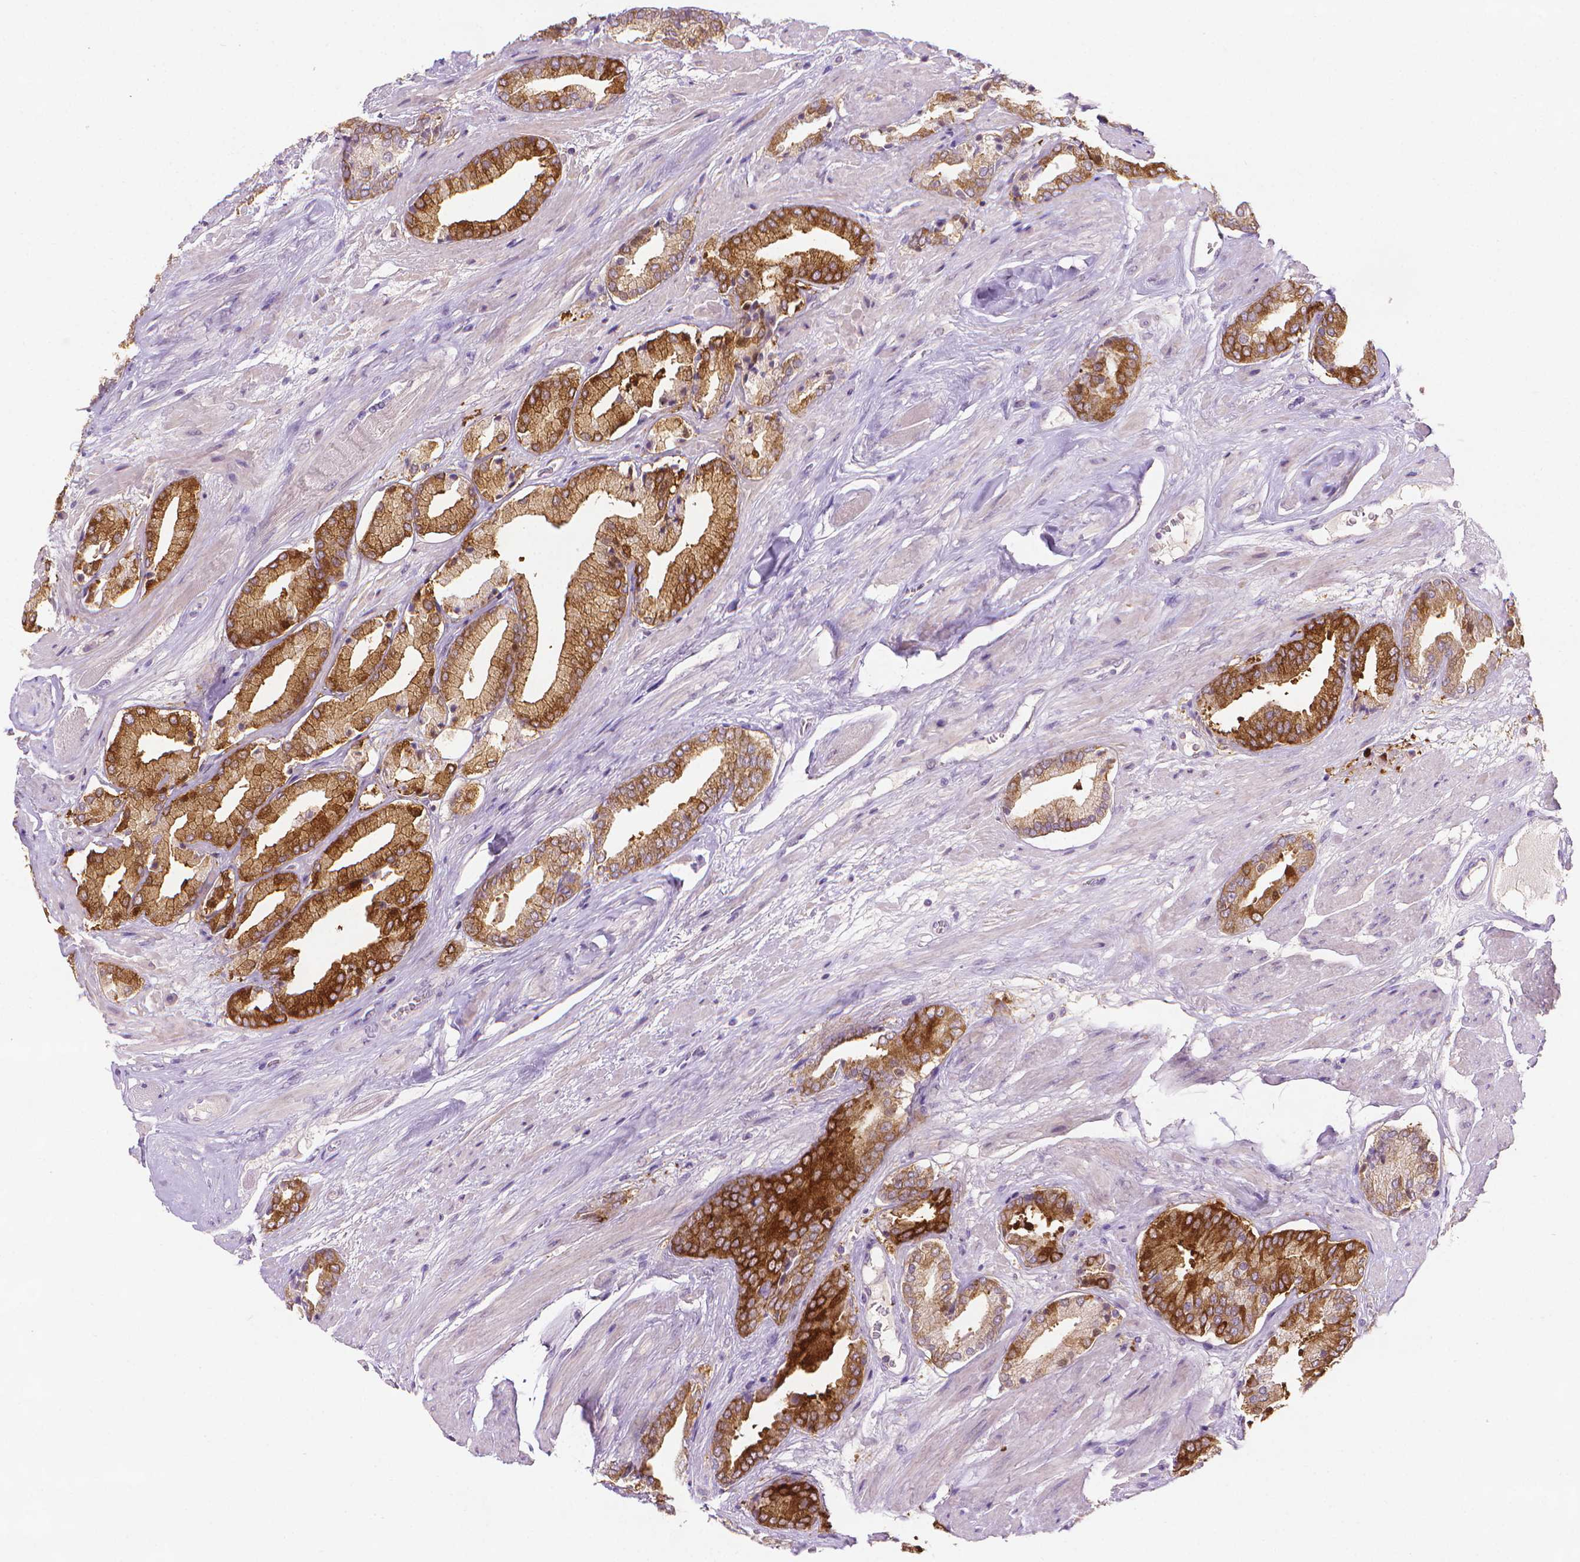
{"staining": {"intensity": "strong", "quantity": ">75%", "location": "cytoplasmic/membranous"}, "tissue": "prostate cancer", "cell_type": "Tumor cells", "image_type": "cancer", "snomed": [{"axis": "morphology", "description": "Adenocarcinoma, High grade"}, {"axis": "topography", "description": "Prostate"}], "caption": "Prostate cancer (adenocarcinoma (high-grade)) tissue shows strong cytoplasmic/membranous positivity in about >75% of tumor cells The staining was performed using DAB, with brown indicating positive protein expression. Nuclei are stained blue with hematoxylin.", "gene": "FASN", "patient": {"sex": "male", "age": 56}}